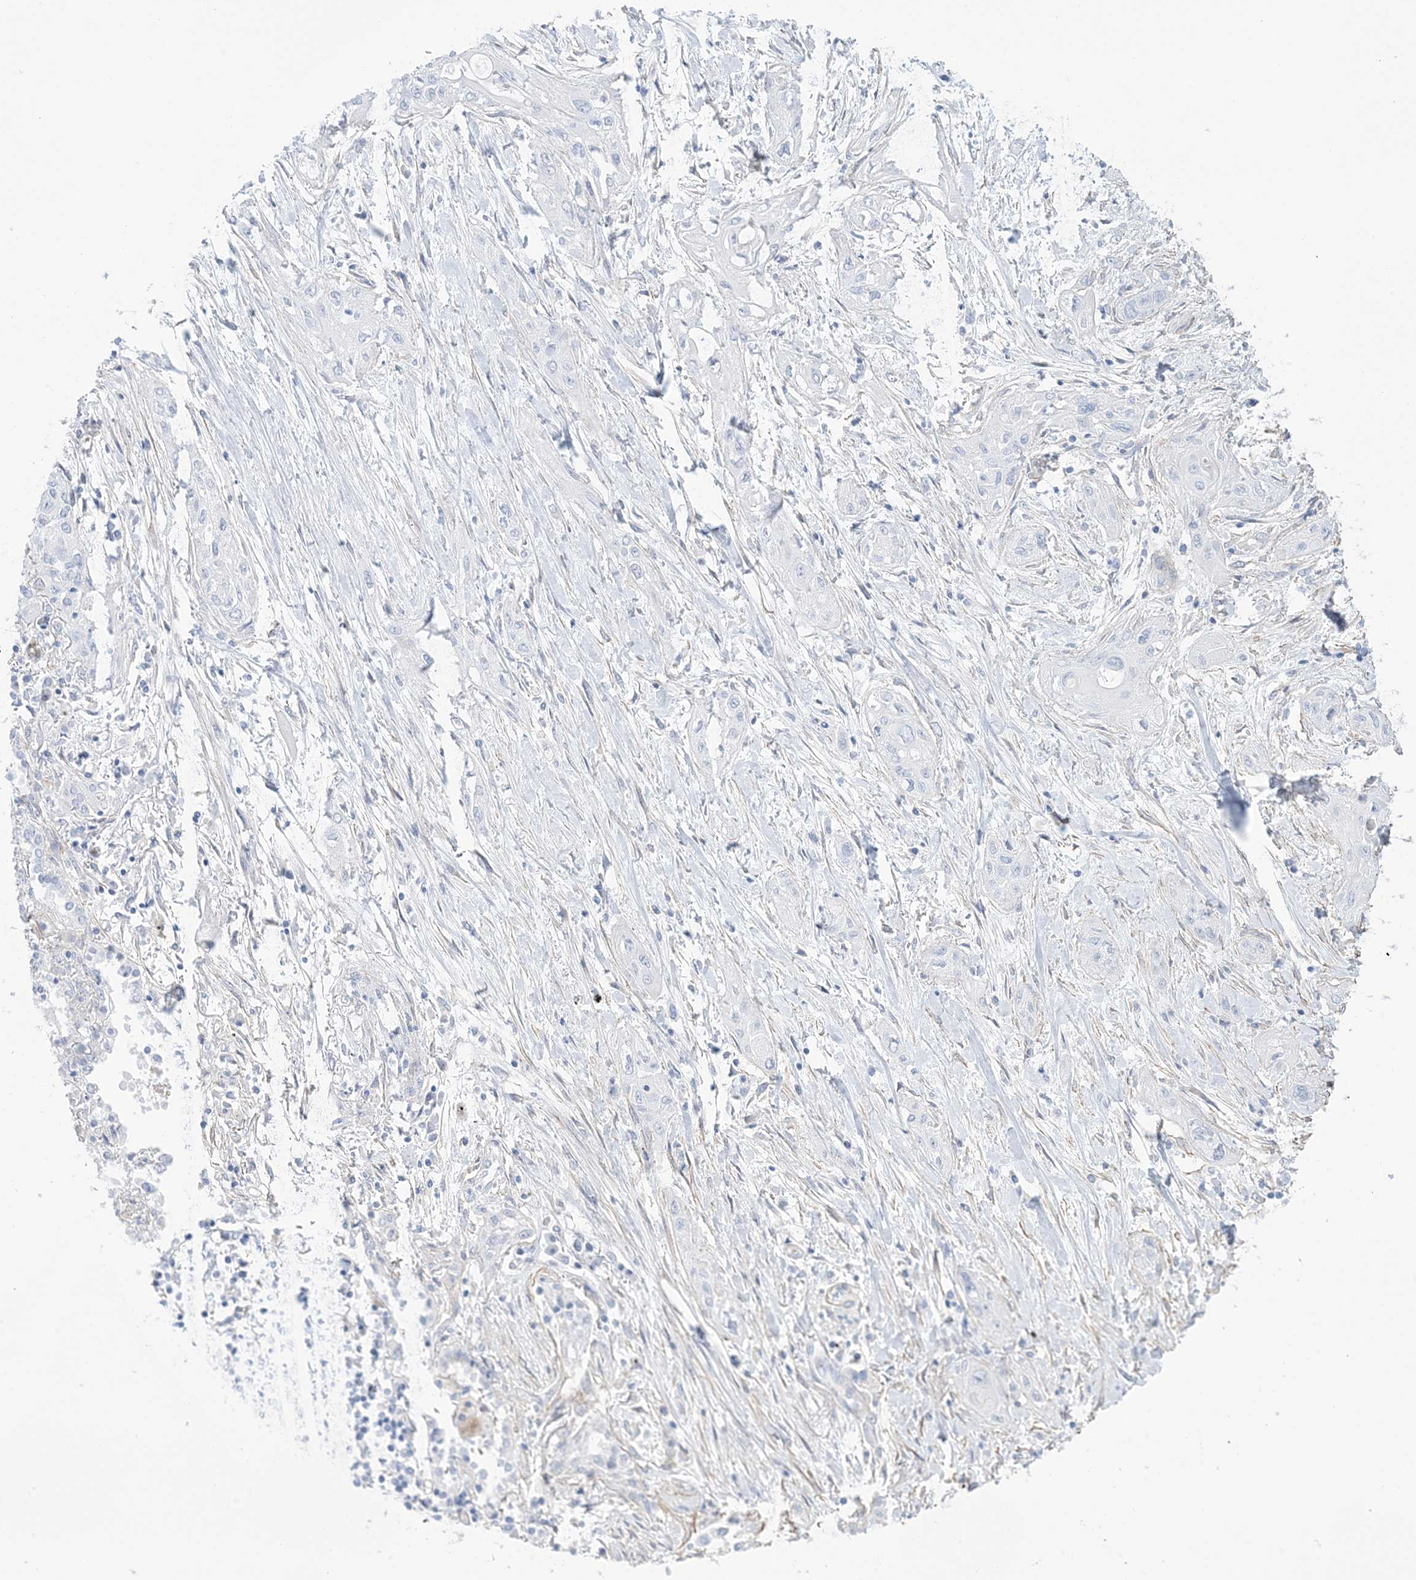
{"staining": {"intensity": "negative", "quantity": "none", "location": "none"}, "tissue": "lung cancer", "cell_type": "Tumor cells", "image_type": "cancer", "snomed": [{"axis": "morphology", "description": "Squamous cell carcinoma, NOS"}, {"axis": "topography", "description": "Lung"}], "caption": "IHC image of human squamous cell carcinoma (lung) stained for a protein (brown), which demonstrates no positivity in tumor cells.", "gene": "AGXT", "patient": {"sex": "female", "age": 47}}